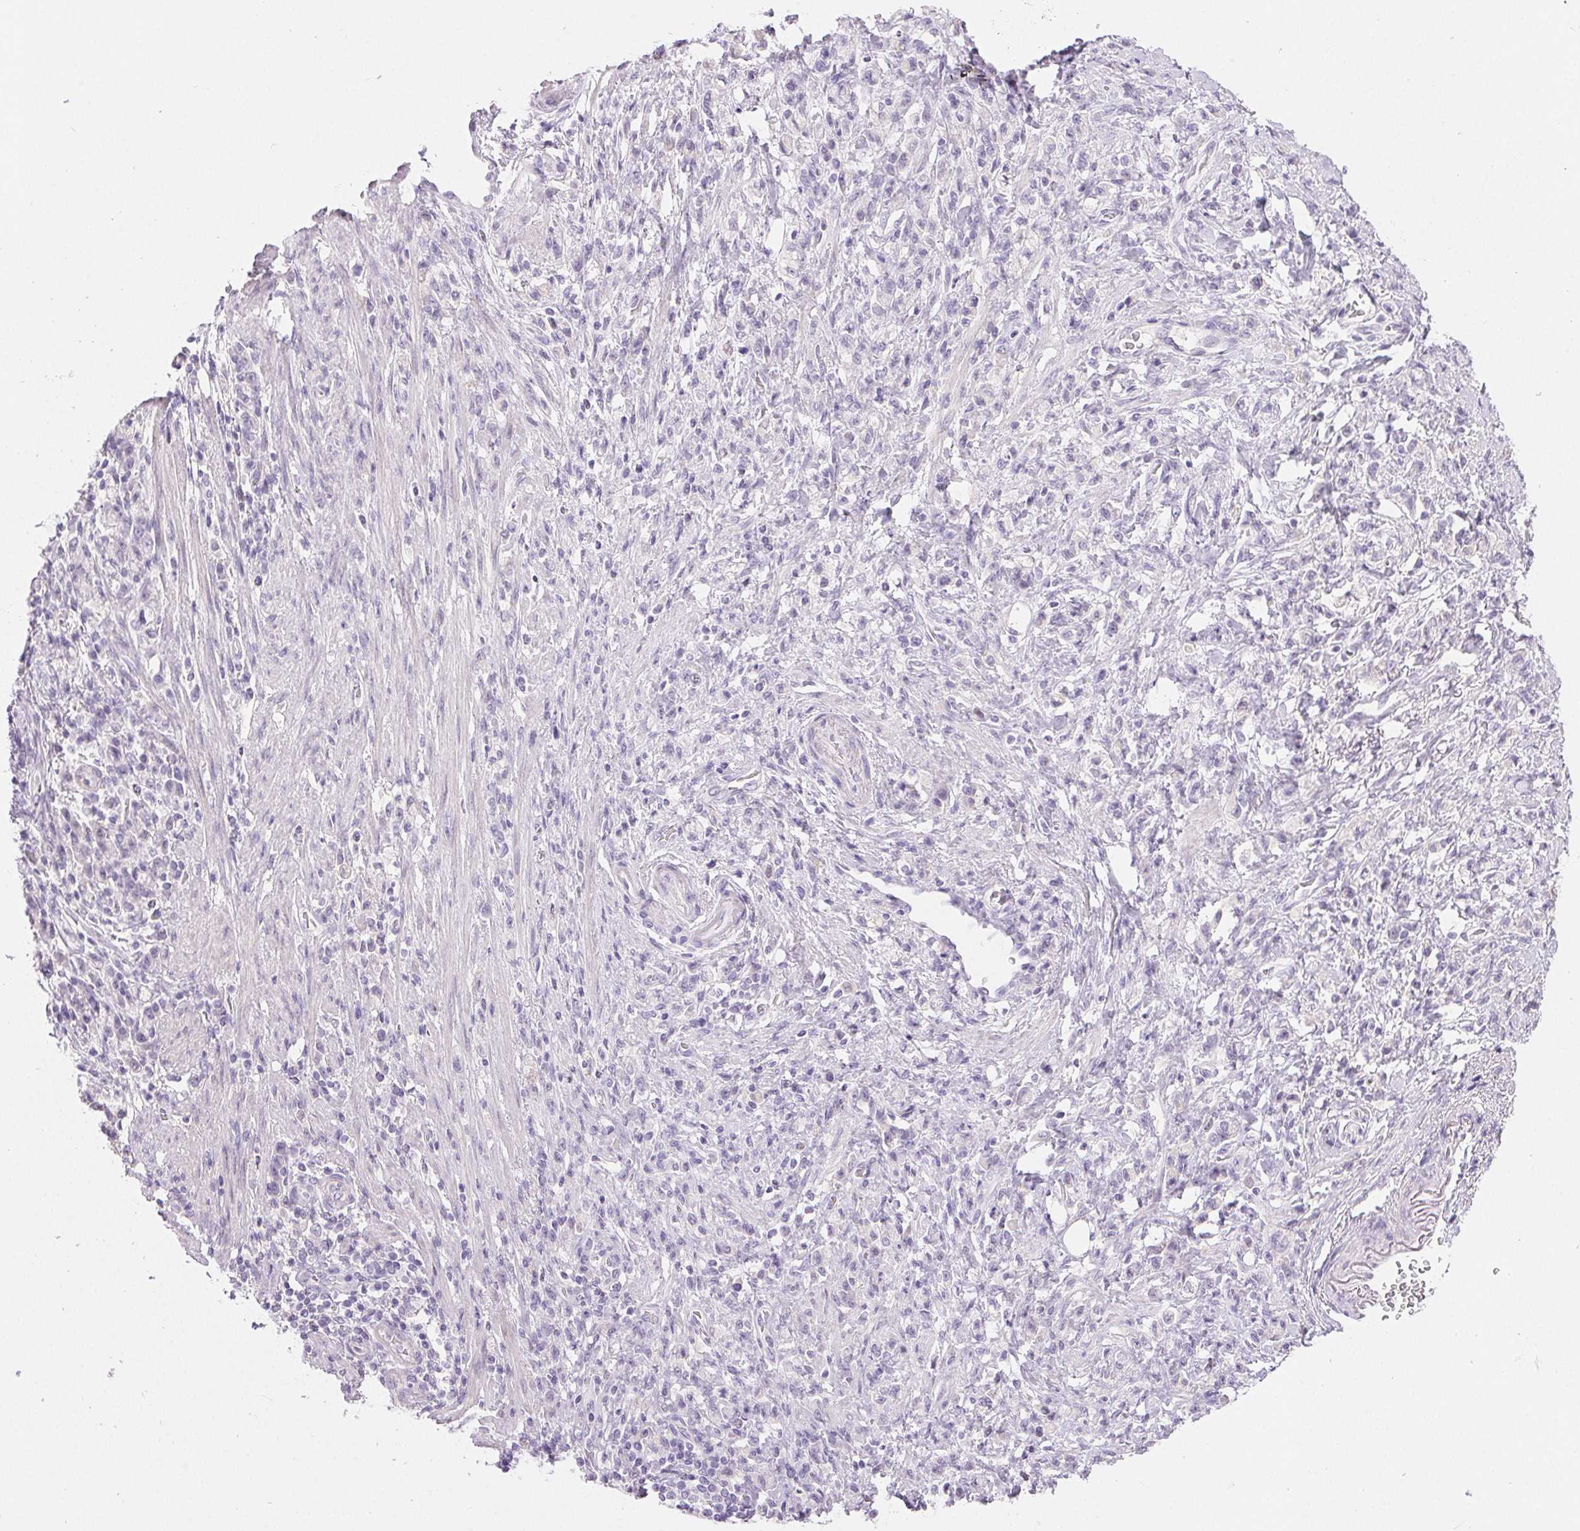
{"staining": {"intensity": "negative", "quantity": "none", "location": "none"}, "tissue": "stomach cancer", "cell_type": "Tumor cells", "image_type": "cancer", "snomed": [{"axis": "morphology", "description": "Adenocarcinoma, NOS"}, {"axis": "topography", "description": "Stomach"}], "caption": "Adenocarcinoma (stomach) was stained to show a protein in brown. There is no significant staining in tumor cells.", "gene": "BPIFB2", "patient": {"sex": "male", "age": 77}}